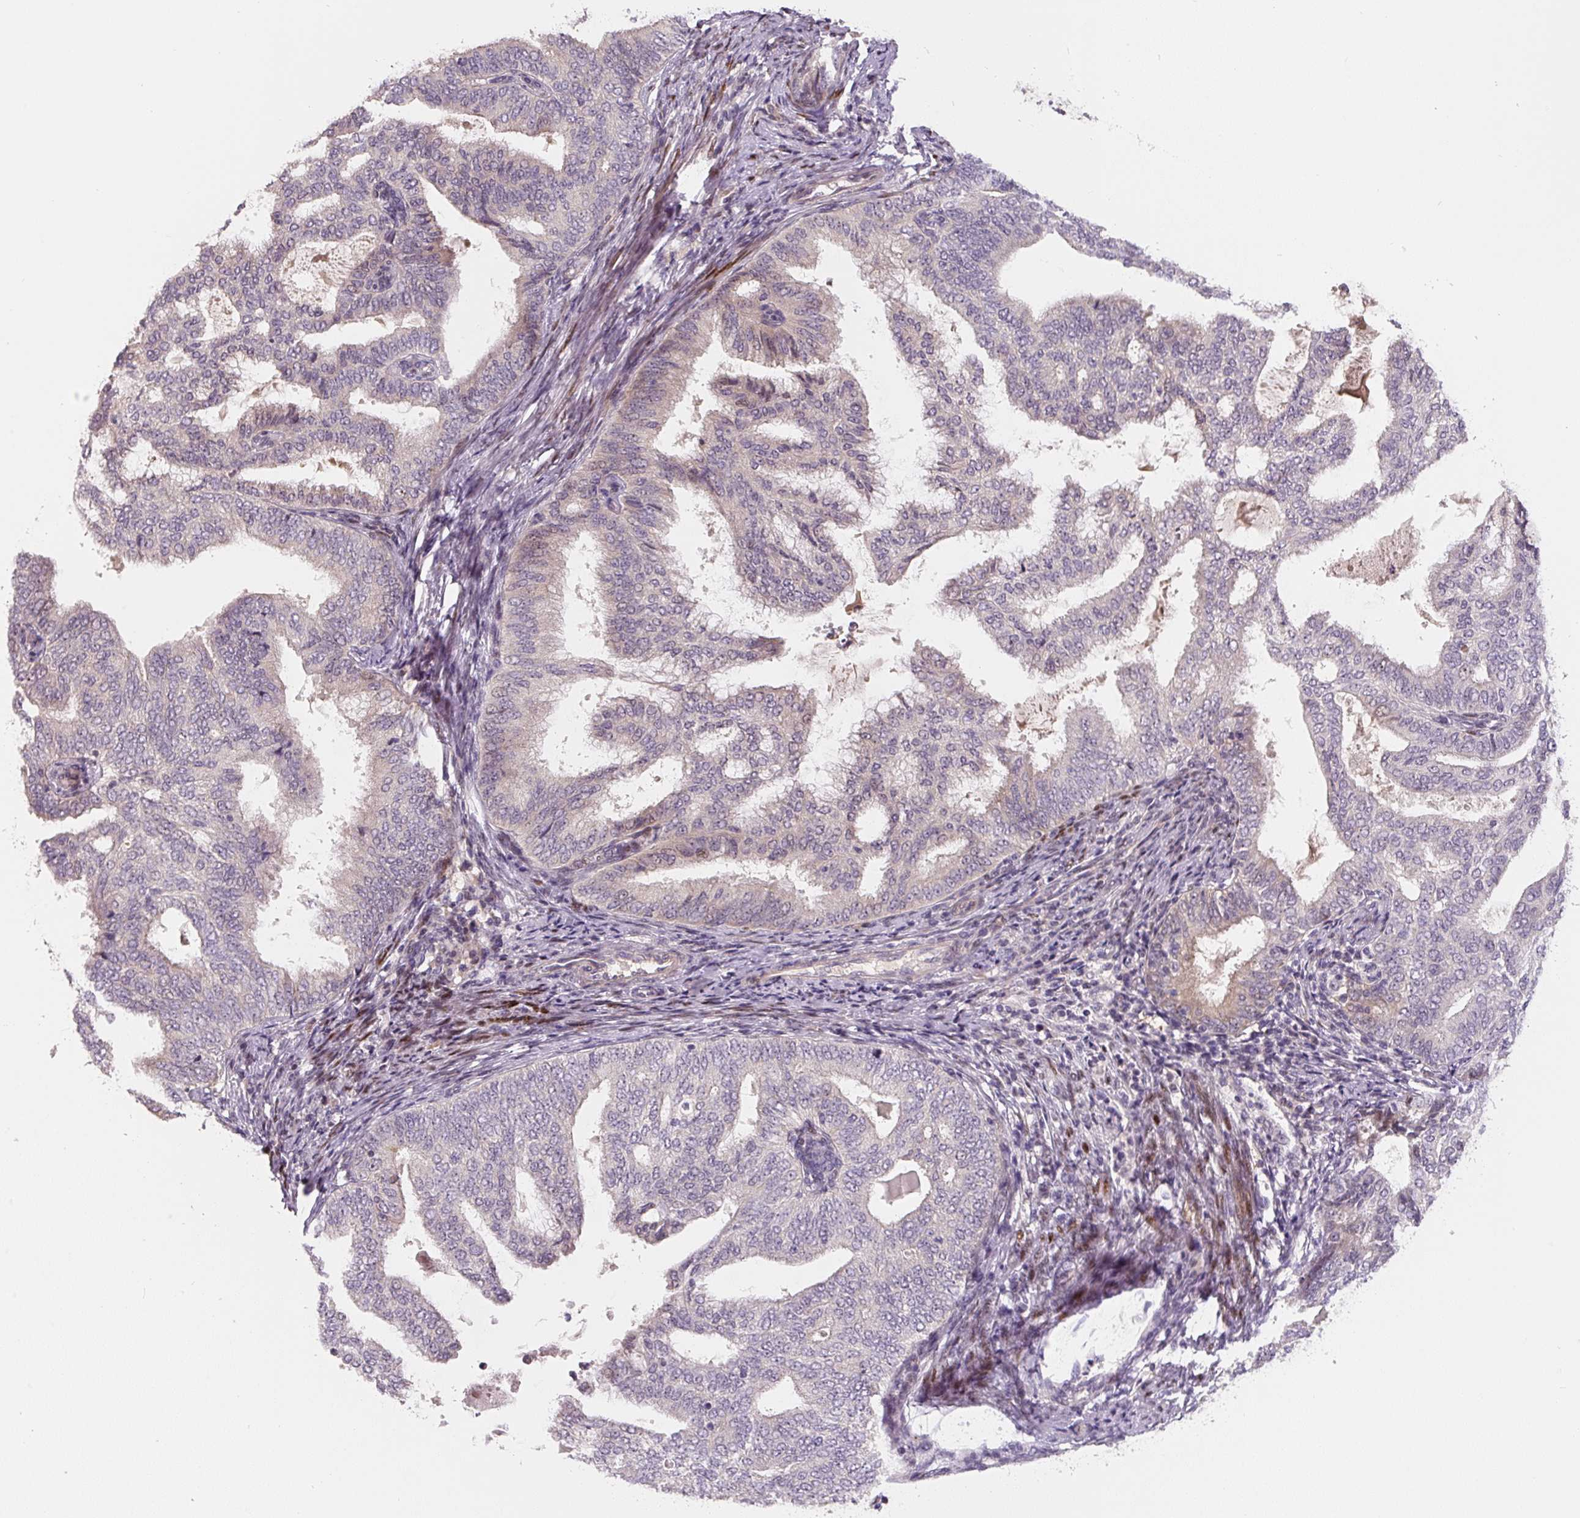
{"staining": {"intensity": "weak", "quantity": "<25%", "location": "nuclear"}, "tissue": "endometrial cancer", "cell_type": "Tumor cells", "image_type": "cancer", "snomed": [{"axis": "morphology", "description": "Adenocarcinoma, NOS"}, {"axis": "topography", "description": "Endometrium"}], "caption": "This is an immunohistochemistry (IHC) micrograph of human adenocarcinoma (endometrial). There is no positivity in tumor cells.", "gene": "PWWP3B", "patient": {"sex": "female", "age": 58}}